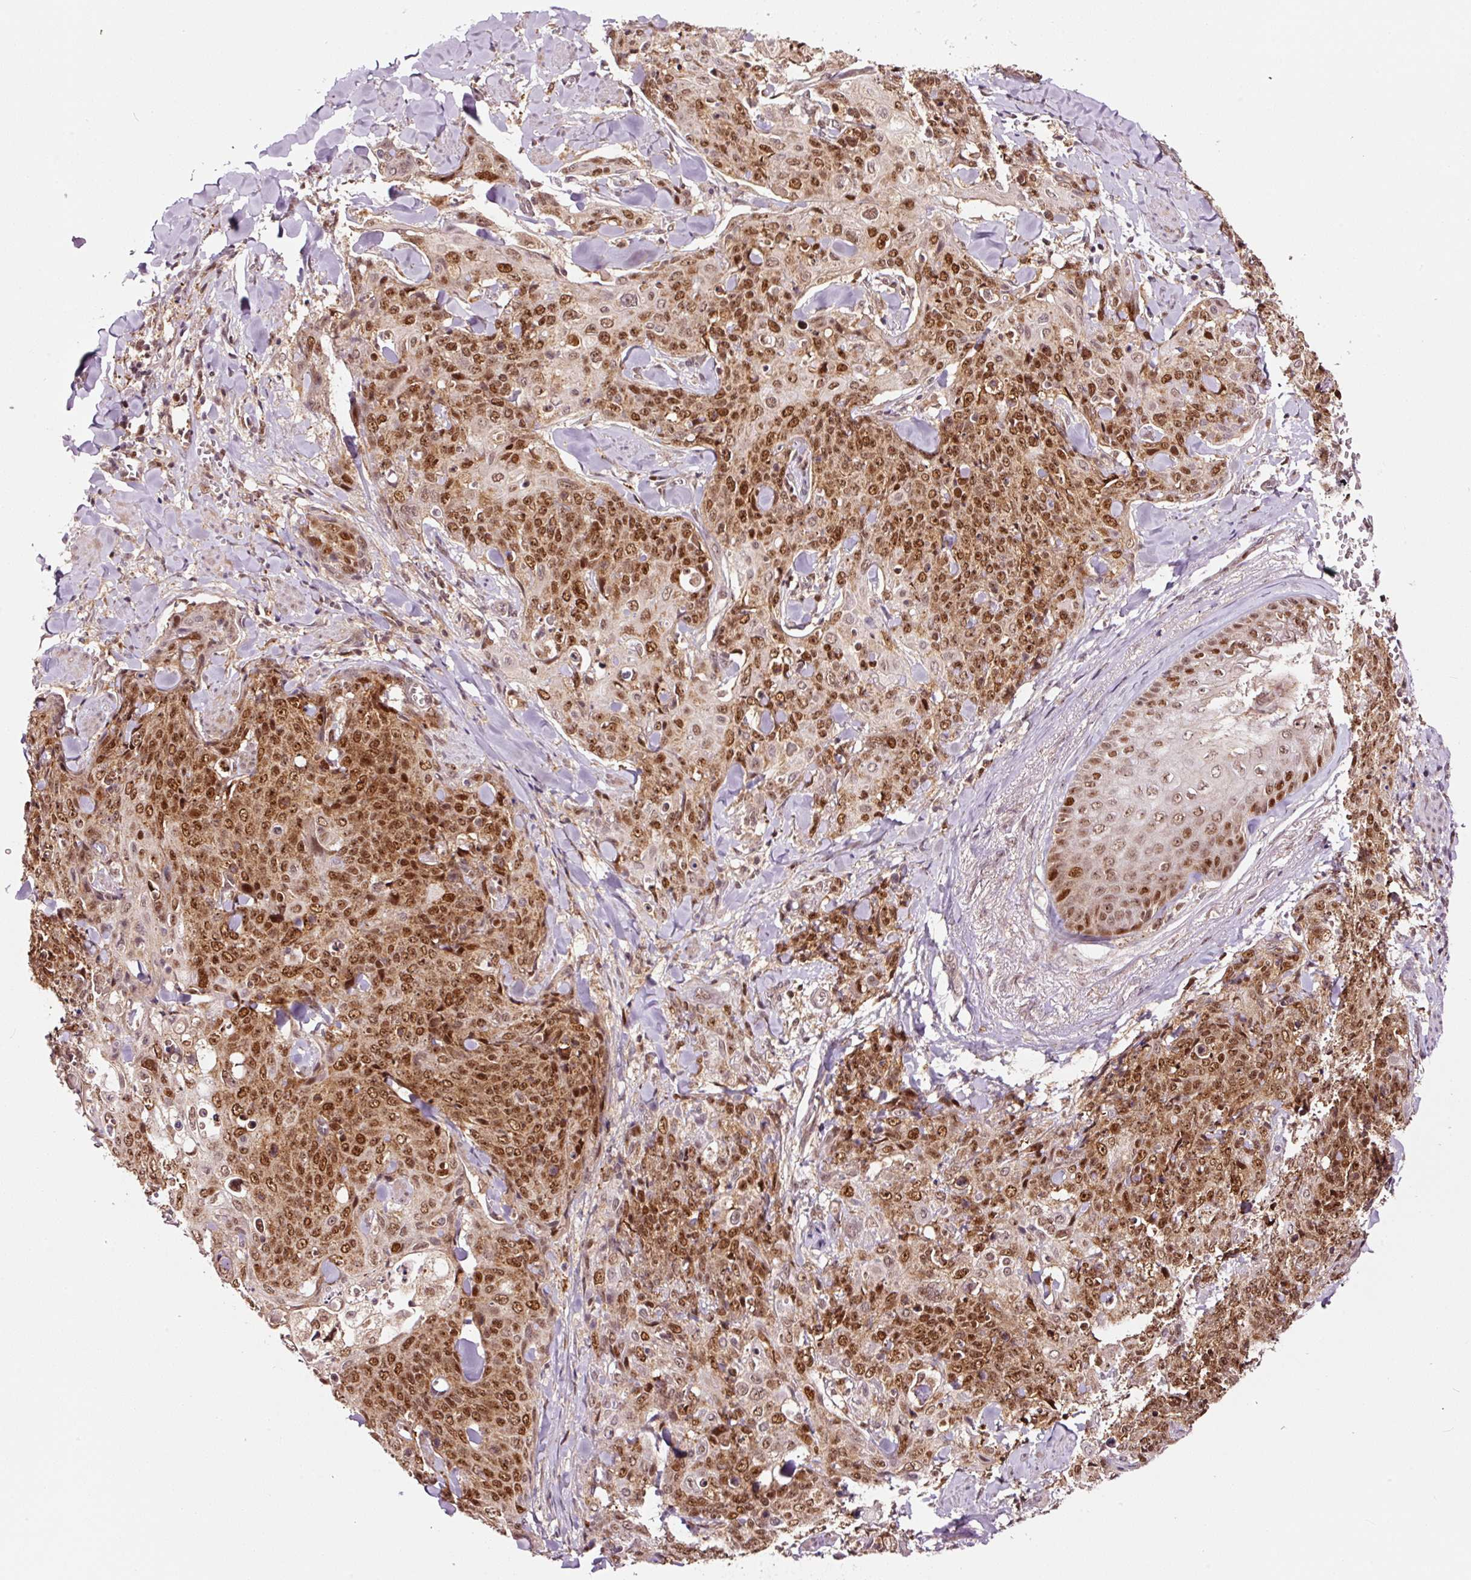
{"staining": {"intensity": "moderate", "quantity": ">75%", "location": "nuclear"}, "tissue": "skin cancer", "cell_type": "Tumor cells", "image_type": "cancer", "snomed": [{"axis": "morphology", "description": "Squamous cell carcinoma, NOS"}, {"axis": "topography", "description": "Skin"}, {"axis": "topography", "description": "Vulva"}], "caption": "Immunohistochemical staining of human skin cancer (squamous cell carcinoma) exhibits medium levels of moderate nuclear positivity in about >75% of tumor cells.", "gene": "RFC4", "patient": {"sex": "female", "age": 85}}